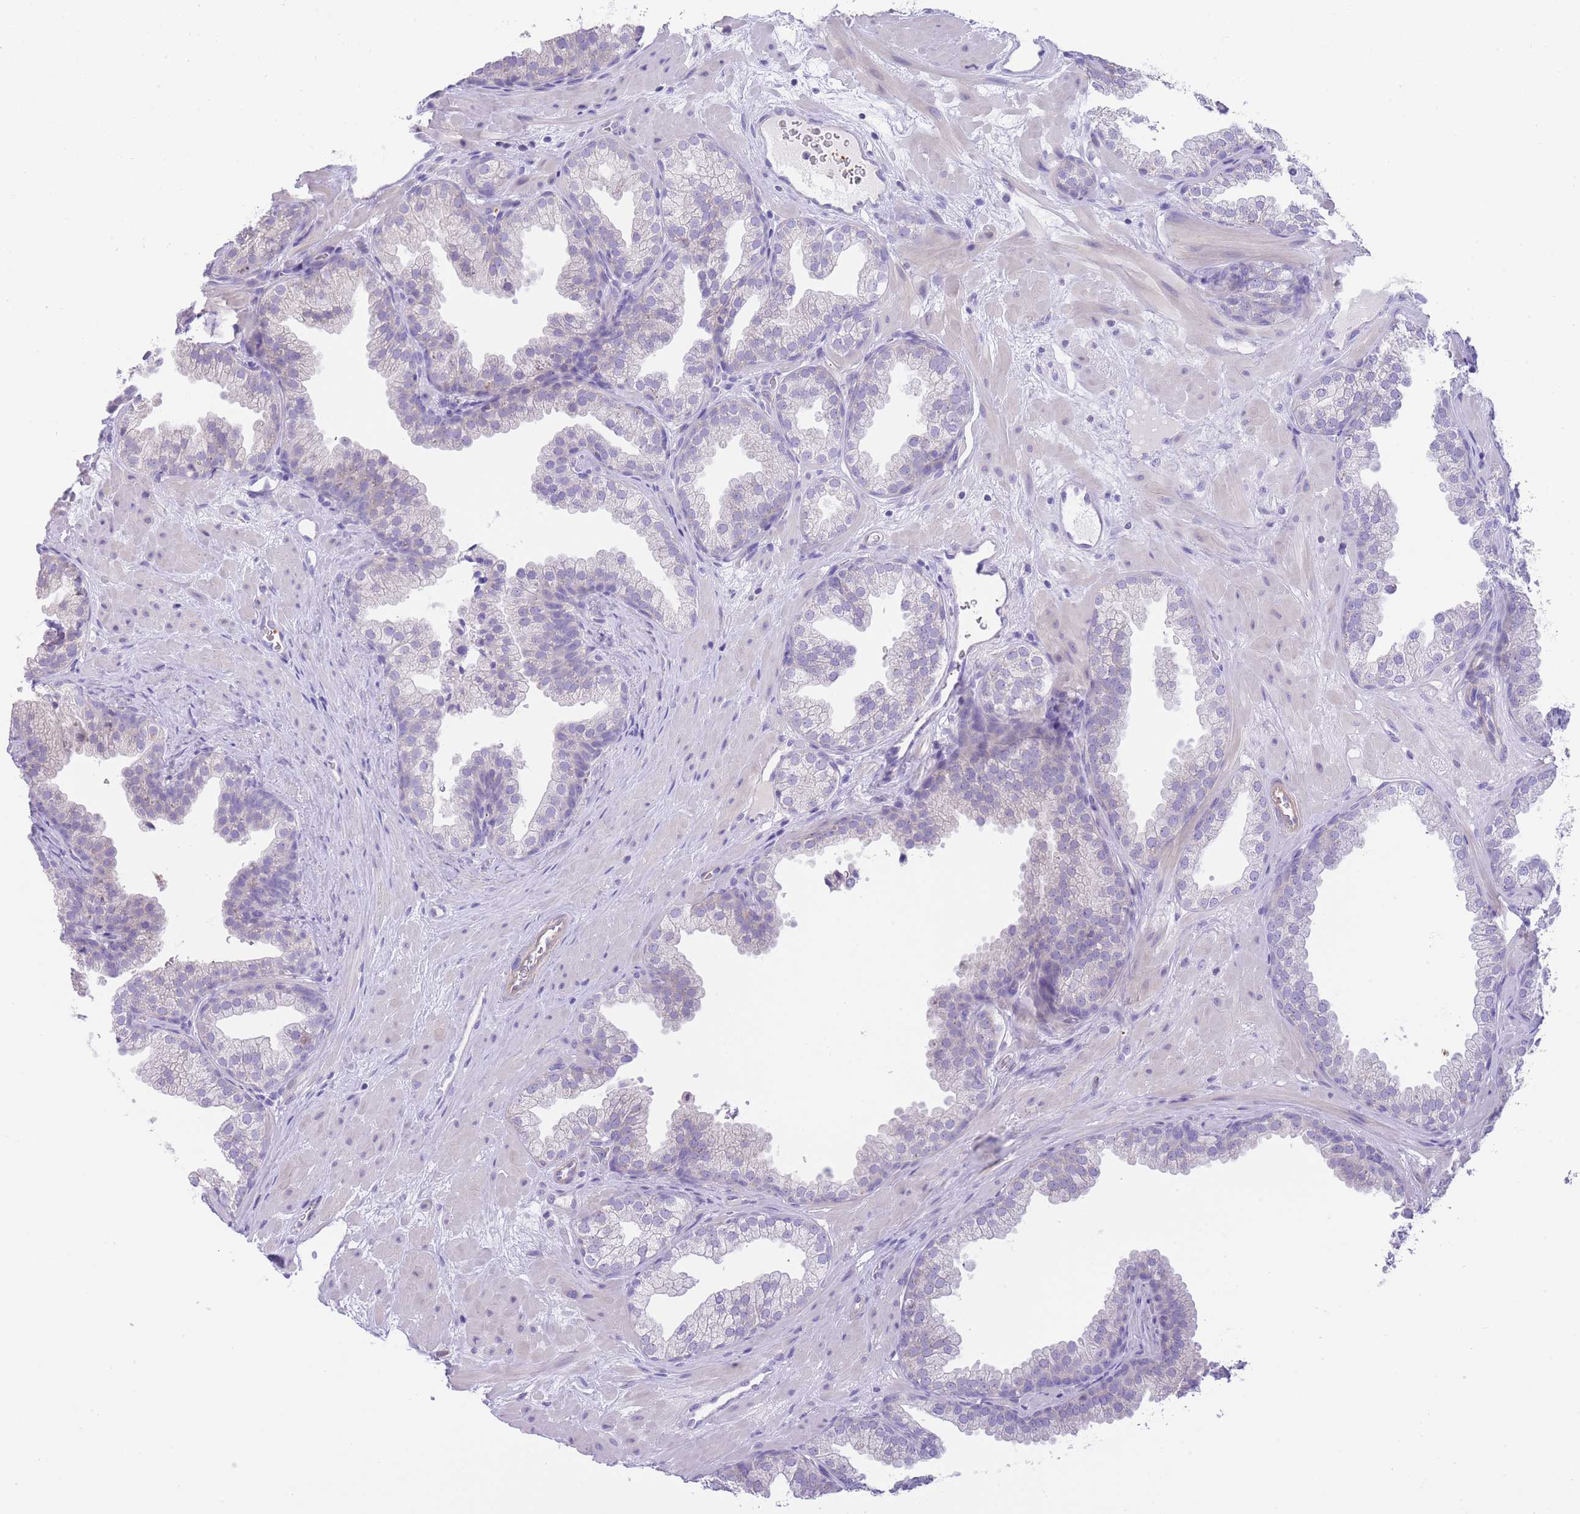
{"staining": {"intensity": "negative", "quantity": "none", "location": "none"}, "tissue": "prostate", "cell_type": "Glandular cells", "image_type": "normal", "snomed": [{"axis": "morphology", "description": "Normal tissue, NOS"}, {"axis": "topography", "description": "Prostate"}], "caption": "Immunohistochemistry (IHC) photomicrograph of unremarkable prostate: human prostate stained with DAB (3,3'-diaminobenzidine) reveals no significant protein staining in glandular cells.", "gene": "ENSG00000289258", "patient": {"sex": "male", "age": 37}}